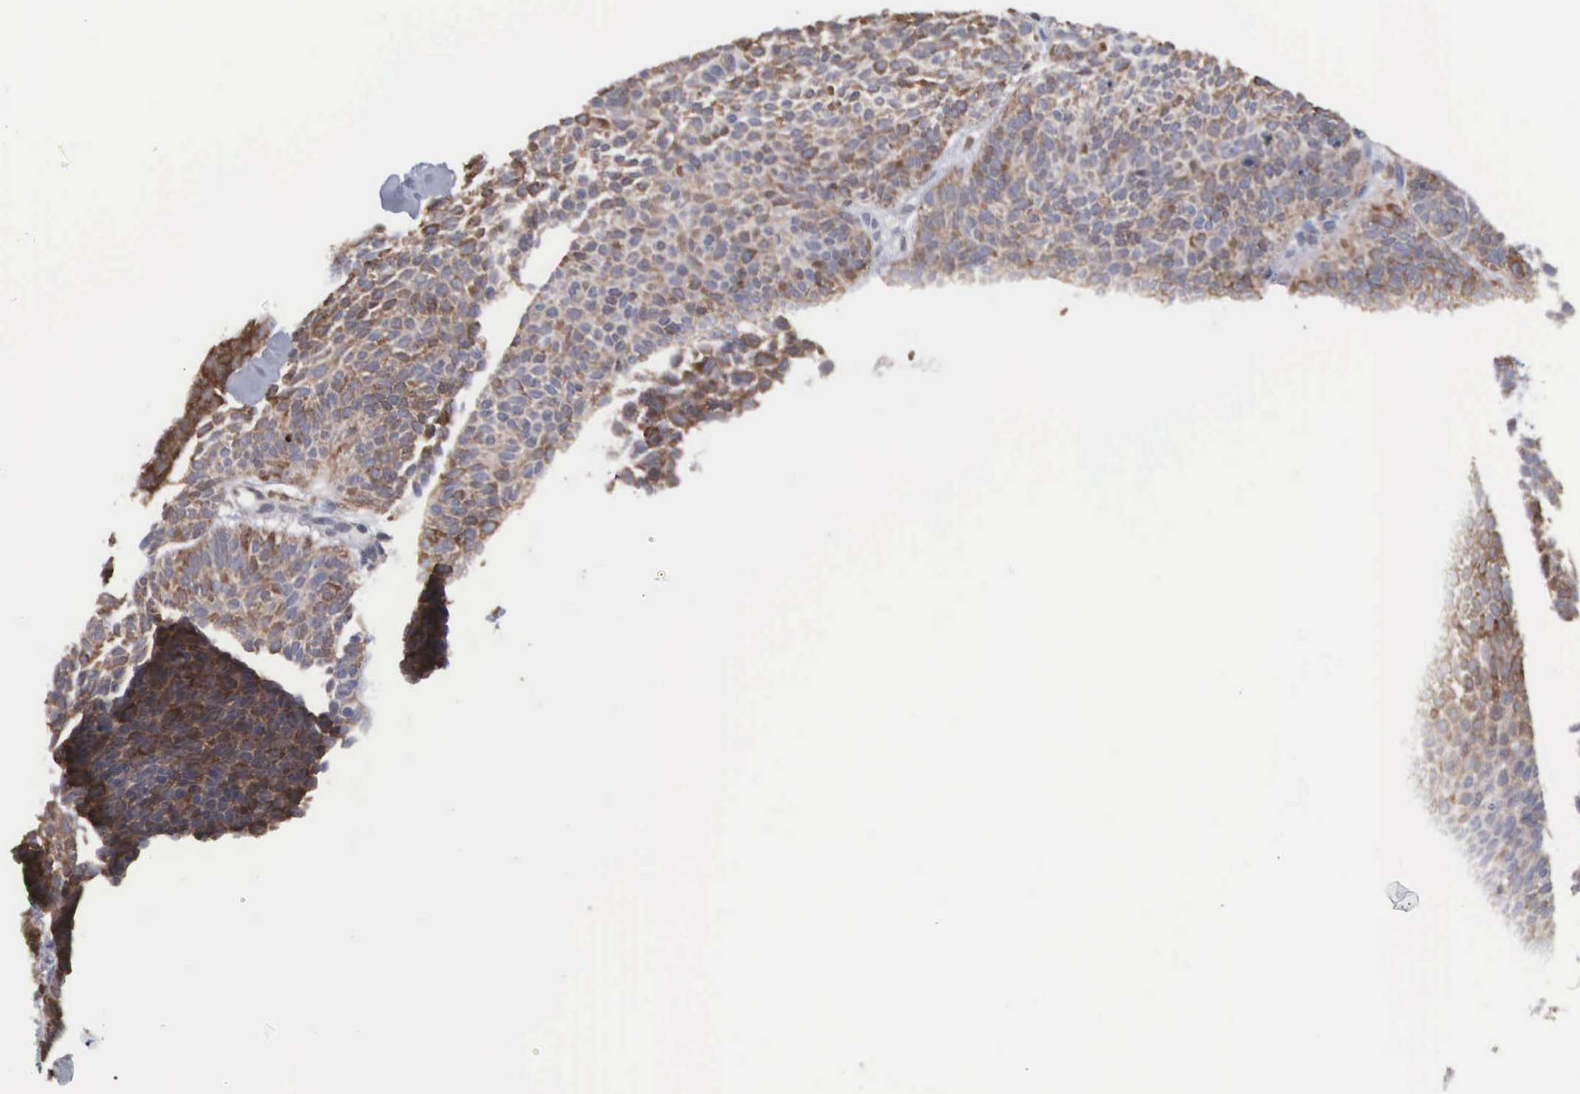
{"staining": {"intensity": "moderate", "quantity": "25%-75%", "location": "cytoplasmic/membranous"}, "tissue": "skin cancer", "cell_type": "Tumor cells", "image_type": "cancer", "snomed": [{"axis": "morphology", "description": "Basal cell carcinoma"}, {"axis": "topography", "description": "Skin"}], "caption": "A brown stain labels moderate cytoplasmic/membranous staining of a protein in human skin cancer tumor cells.", "gene": "MTHFD1", "patient": {"sex": "male", "age": 84}}